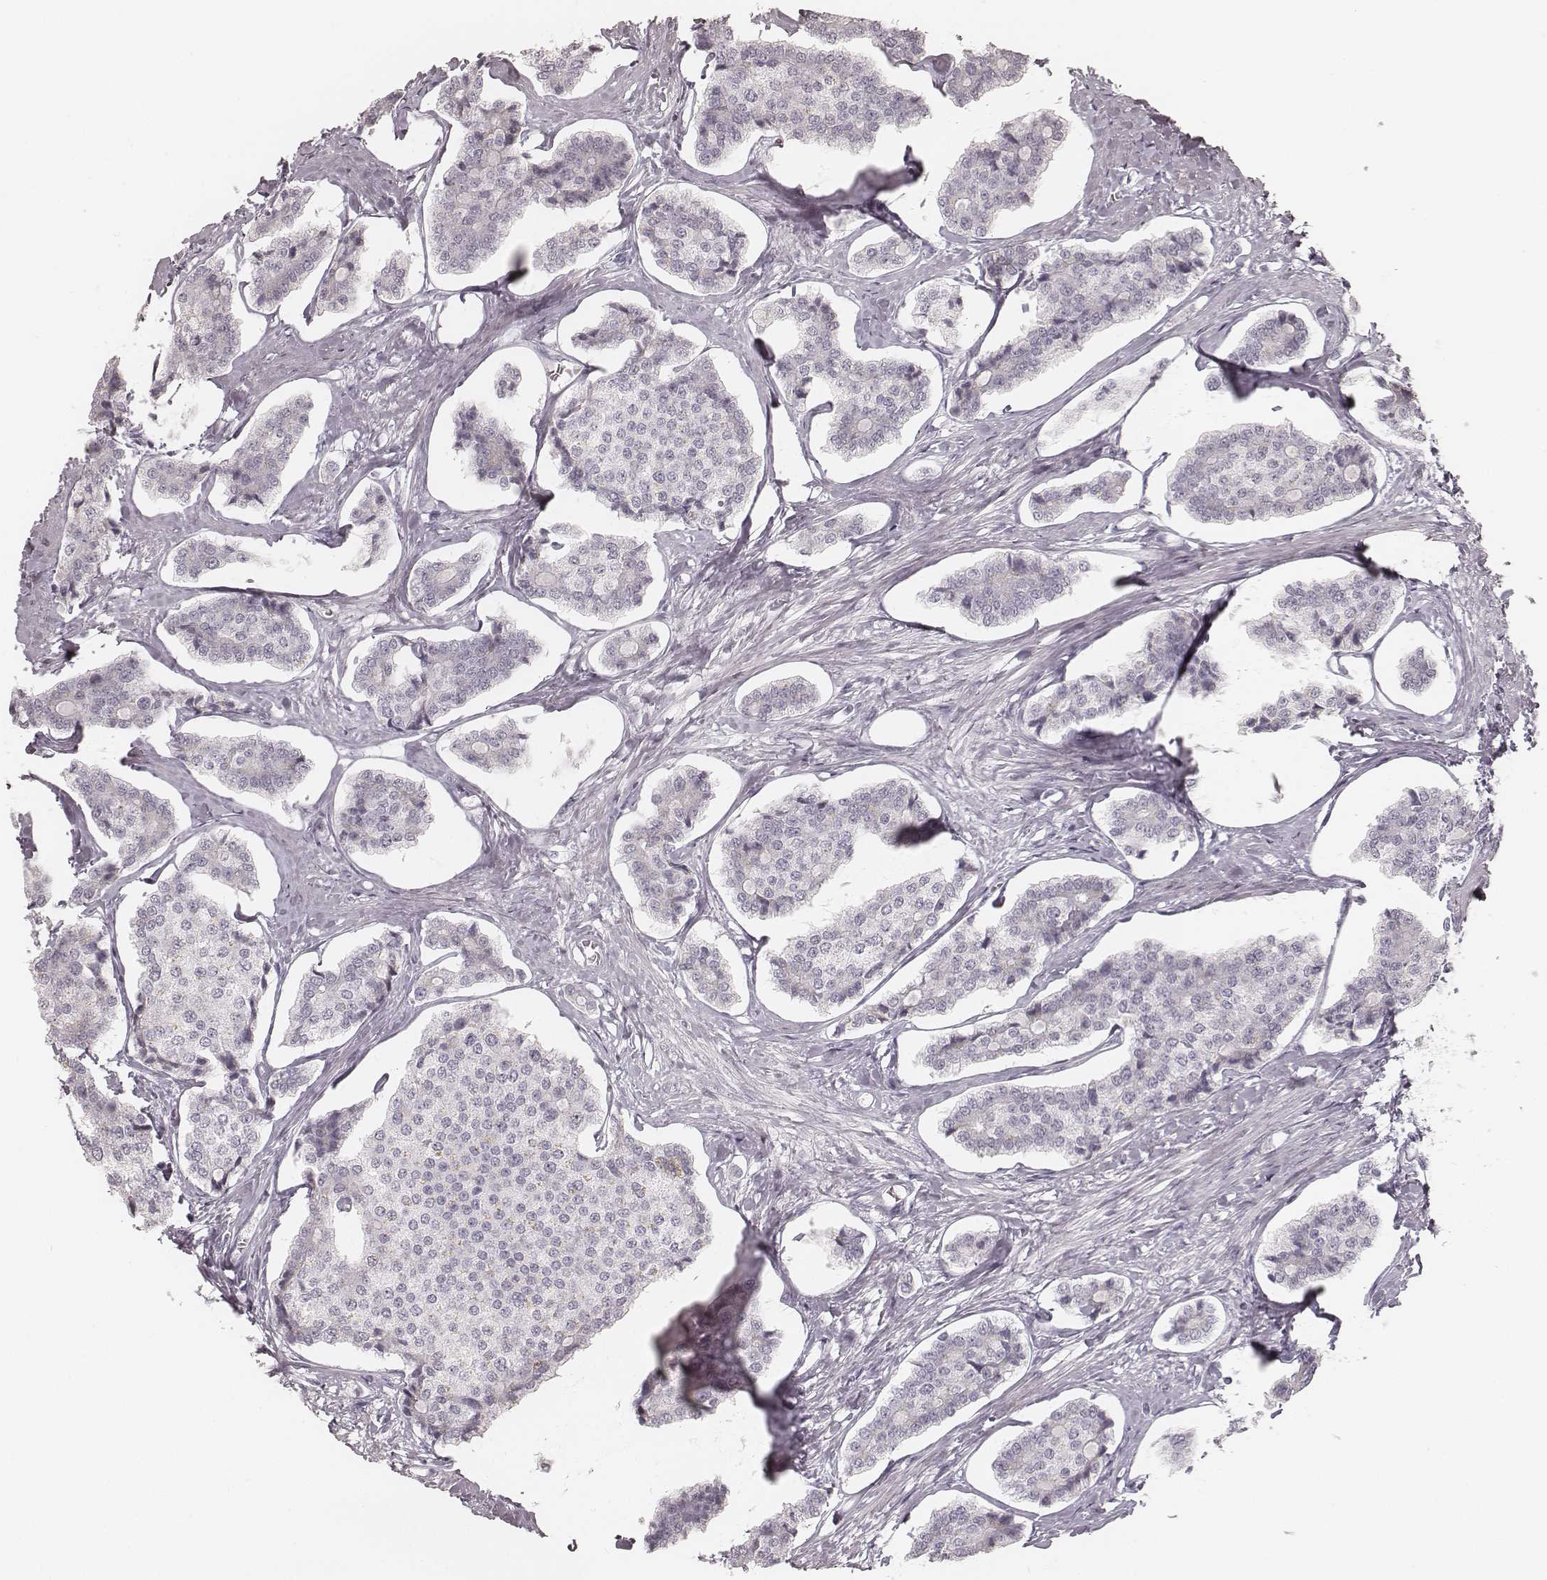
{"staining": {"intensity": "negative", "quantity": "none", "location": "none"}, "tissue": "carcinoid", "cell_type": "Tumor cells", "image_type": "cancer", "snomed": [{"axis": "morphology", "description": "Carcinoid, malignant, NOS"}, {"axis": "topography", "description": "Small intestine"}], "caption": "This is an IHC histopathology image of carcinoid. There is no positivity in tumor cells.", "gene": "KRT31", "patient": {"sex": "female", "age": 65}}